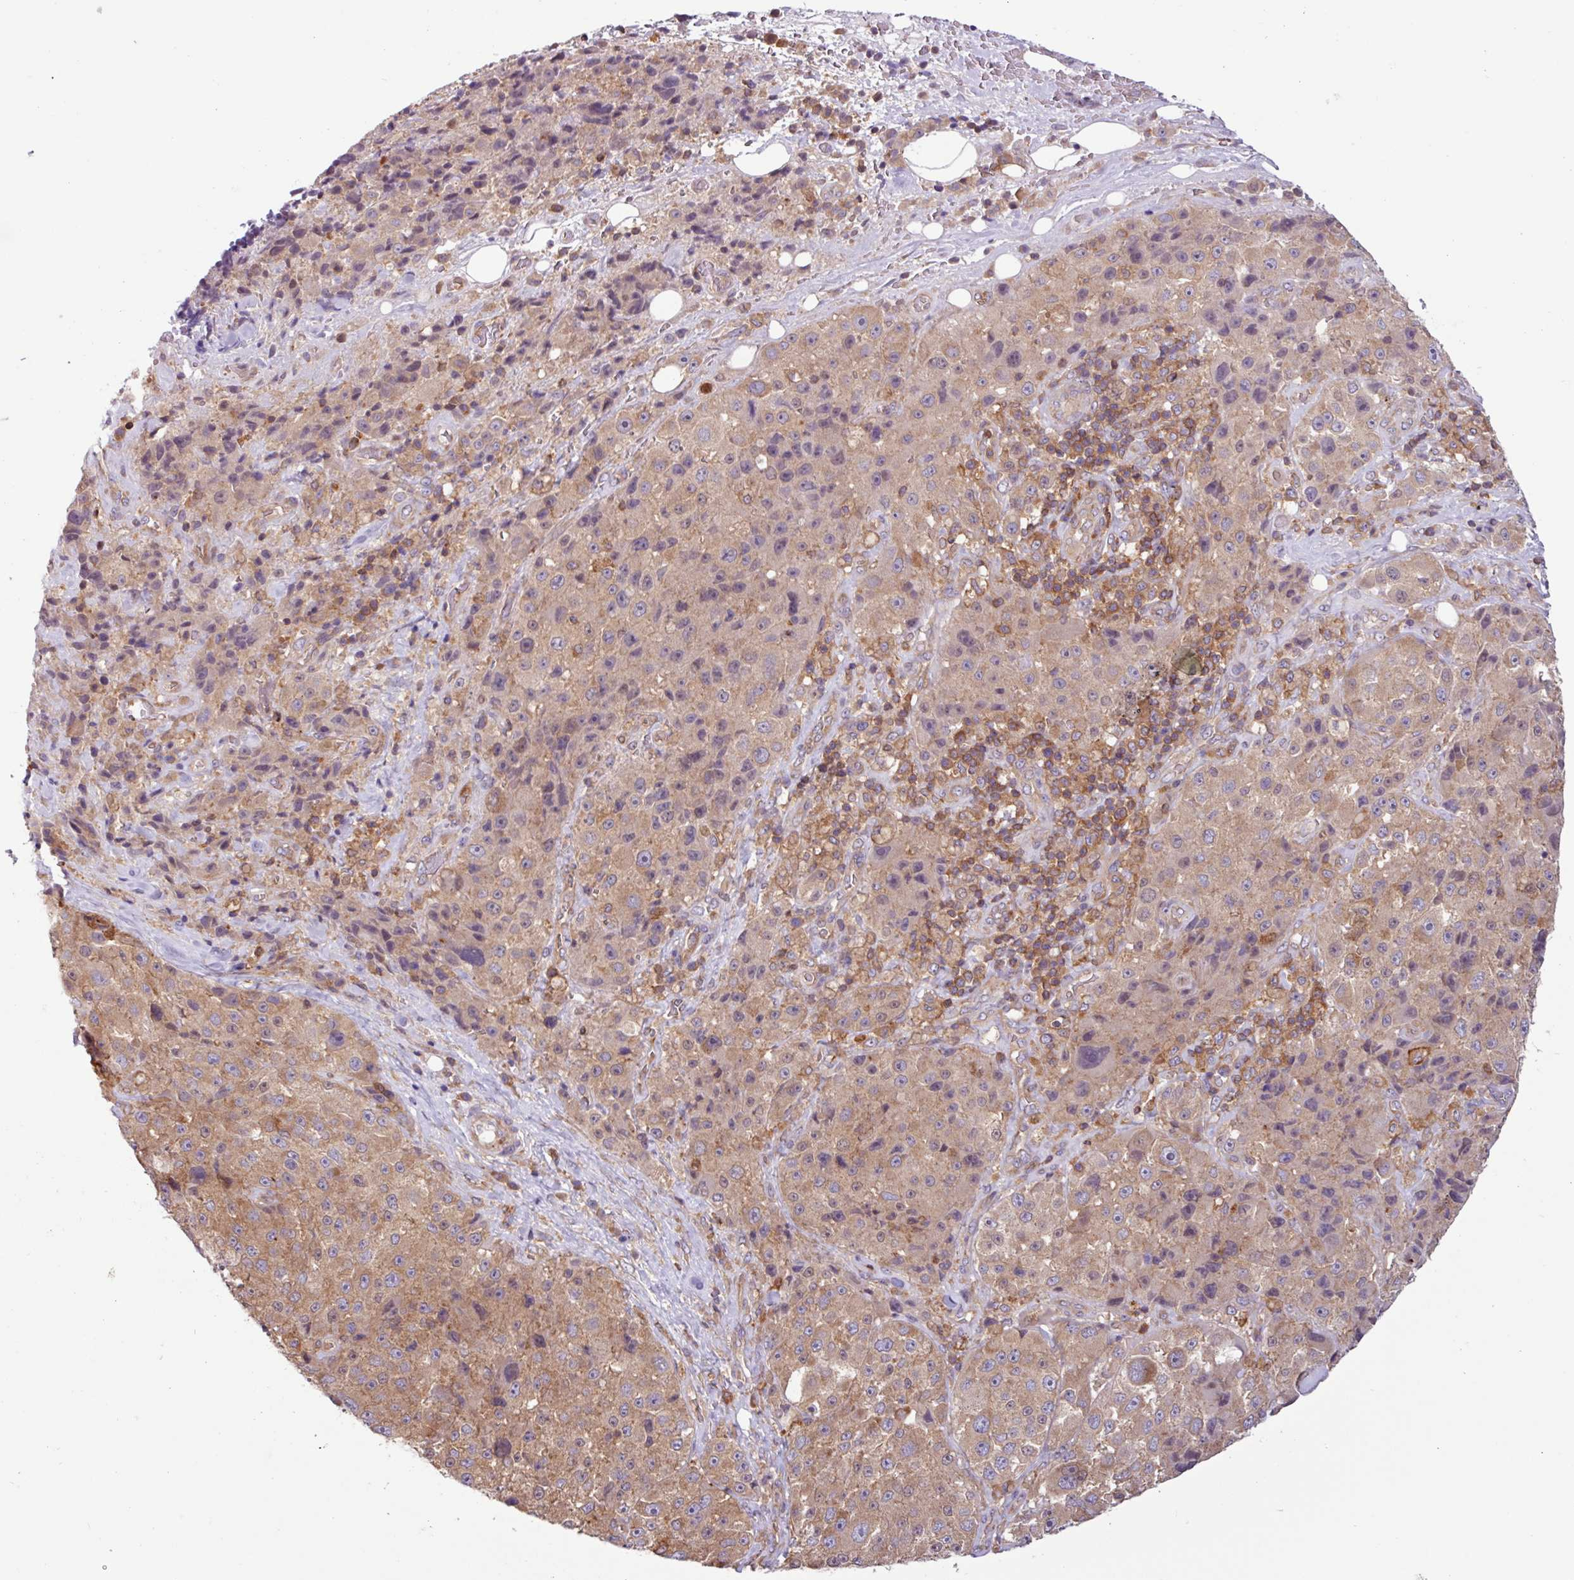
{"staining": {"intensity": "moderate", "quantity": "25%-75%", "location": "cytoplasmic/membranous"}, "tissue": "melanoma", "cell_type": "Tumor cells", "image_type": "cancer", "snomed": [{"axis": "morphology", "description": "Malignant melanoma, Metastatic site"}, {"axis": "topography", "description": "Lymph node"}], "caption": "The immunohistochemical stain shows moderate cytoplasmic/membranous expression in tumor cells of malignant melanoma (metastatic site) tissue.", "gene": "ACTR3", "patient": {"sex": "male", "age": 62}}